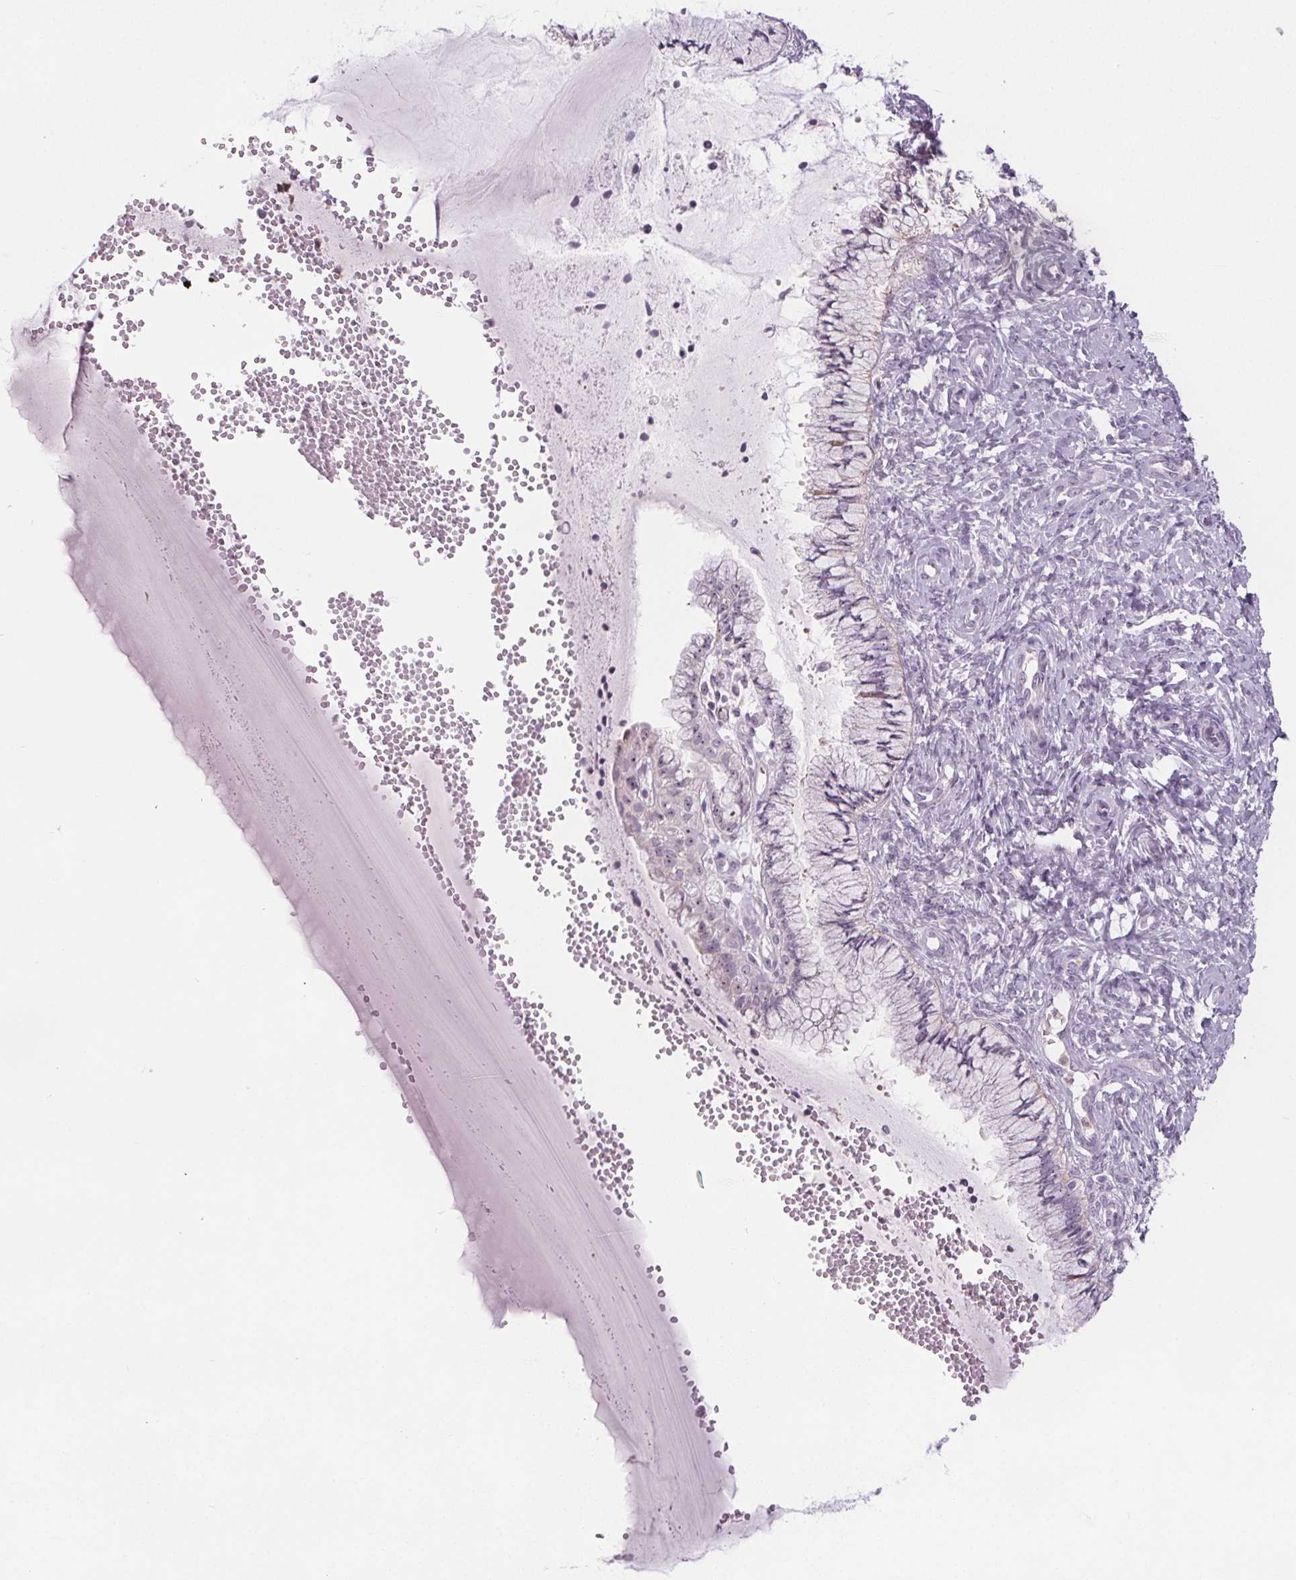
{"staining": {"intensity": "negative", "quantity": "none", "location": "none"}, "tissue": "cervix", "cell_type": "Glandular cells", "image_type": "normal", "snomed": [{"axis": "morphology", "description": "Normal tissue, NOS"}, {"axis": "topography", "description": "Cervix"}], "caption": "High magnification brightfield microscopy of unremarkable cervix stained with DAB (3,3'-diaminobenzidine) (brown) and counterstained with hematoxylin (blue): glandular cells show no significant staining. (DAB (3,3'-diaminobenzidine) immunohistochemistry, high magnification).", "gene": "NOLC1", "patient": {"sex": "female", "age": 37}}